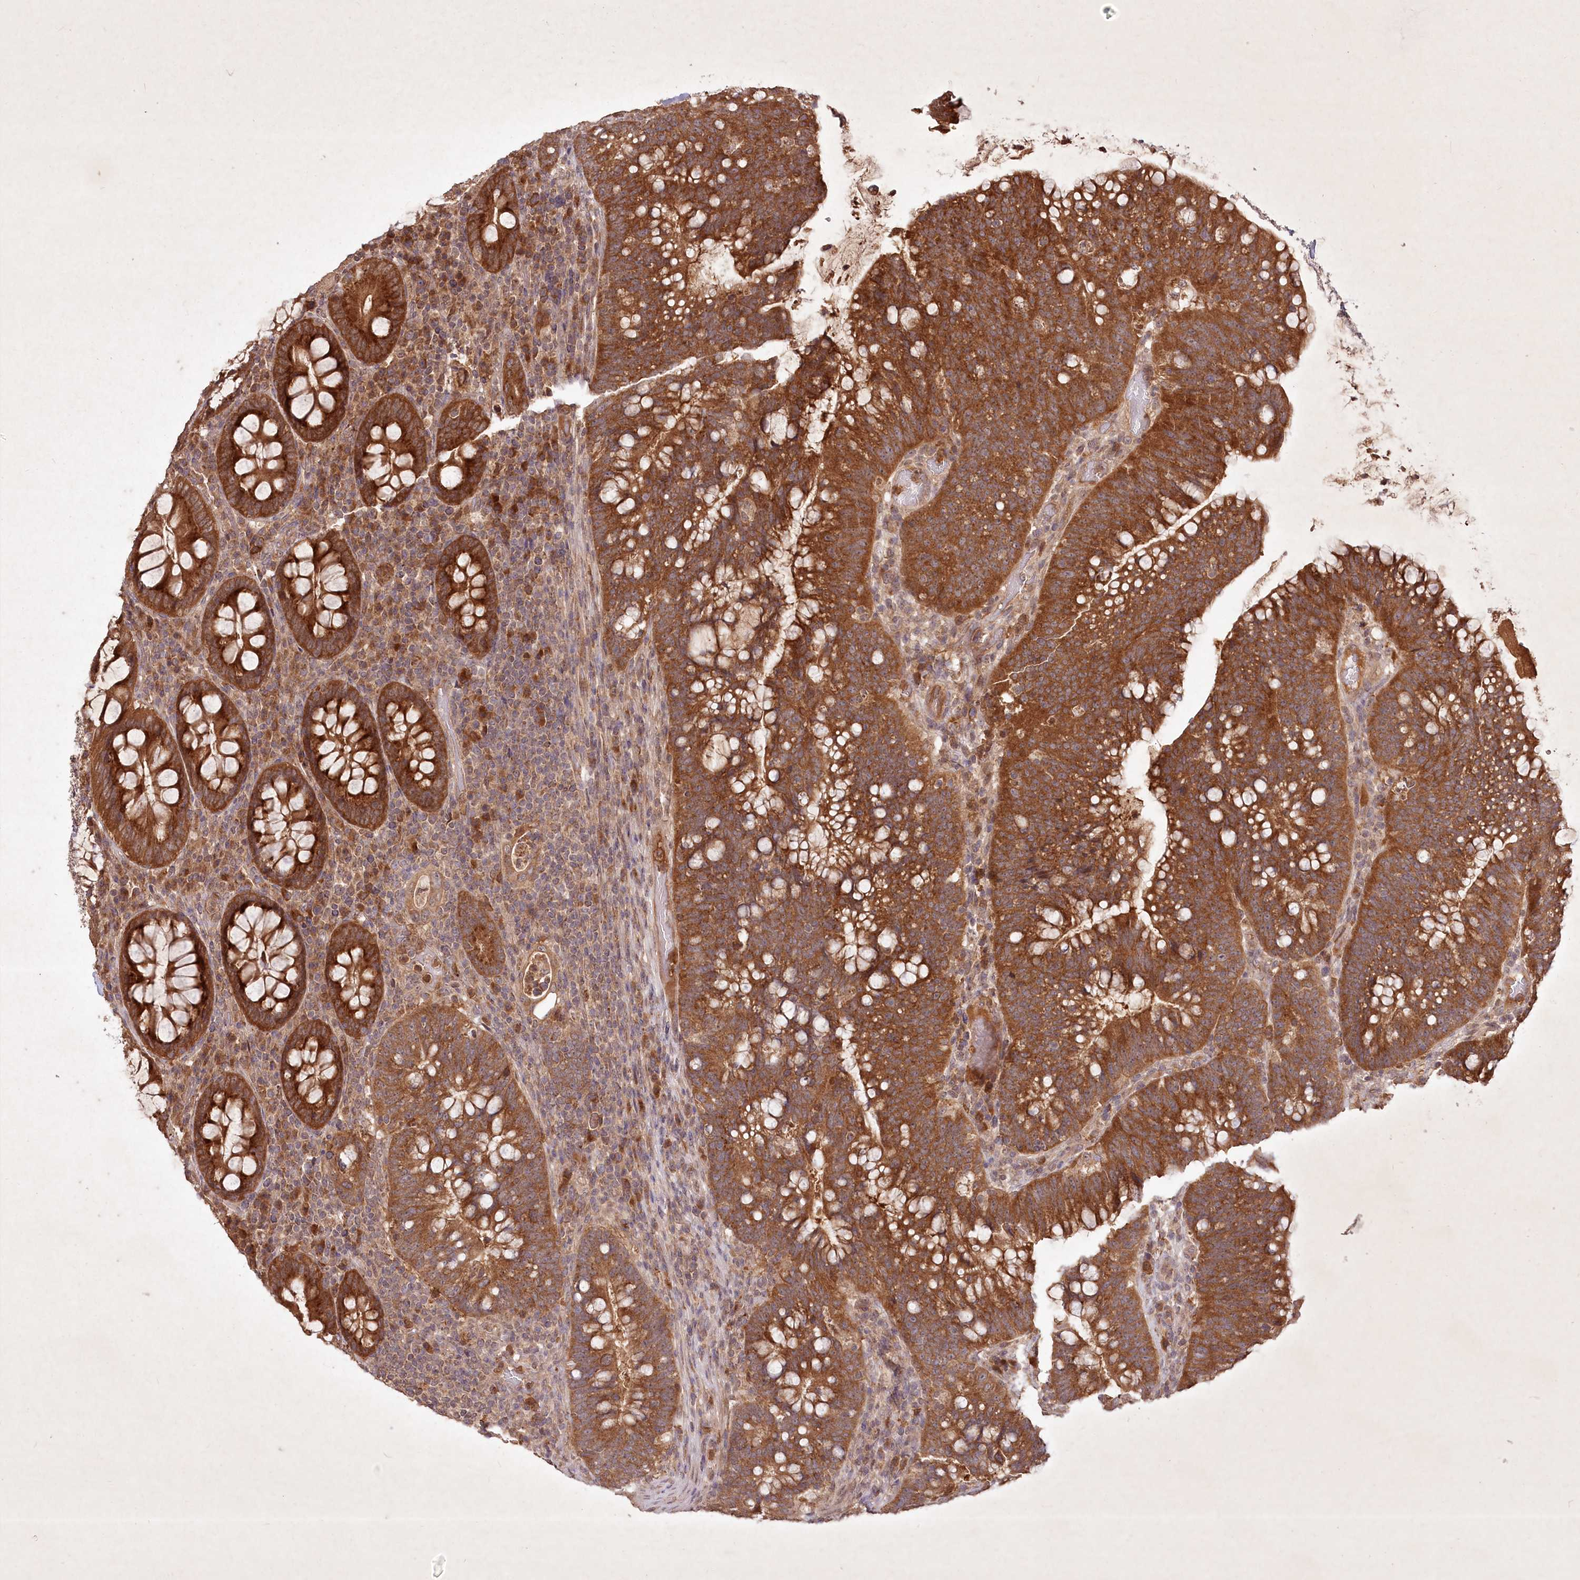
{"staining": {"intensity": "strong", "quantity": ">75%", "location": "cytoplasmic/membranous"}, "tissue": "colorectal cancer", "cell_type": "Tumor cells", "image_type": "cancer", "snomed": [{"axis": "morphology", "description": "Adenocarcinoma, NOS"}, {"axis": "topography", "description": "Colon"}], "caption": "A histopathology image of human colorectal cancer (adenocarcinoma) stained for a protein shows strong cytoplasmic/membranous brown staining in tumor cells.", "gene": "IRAK1BP1", "patient": {"sex": "female", "age": 66}}